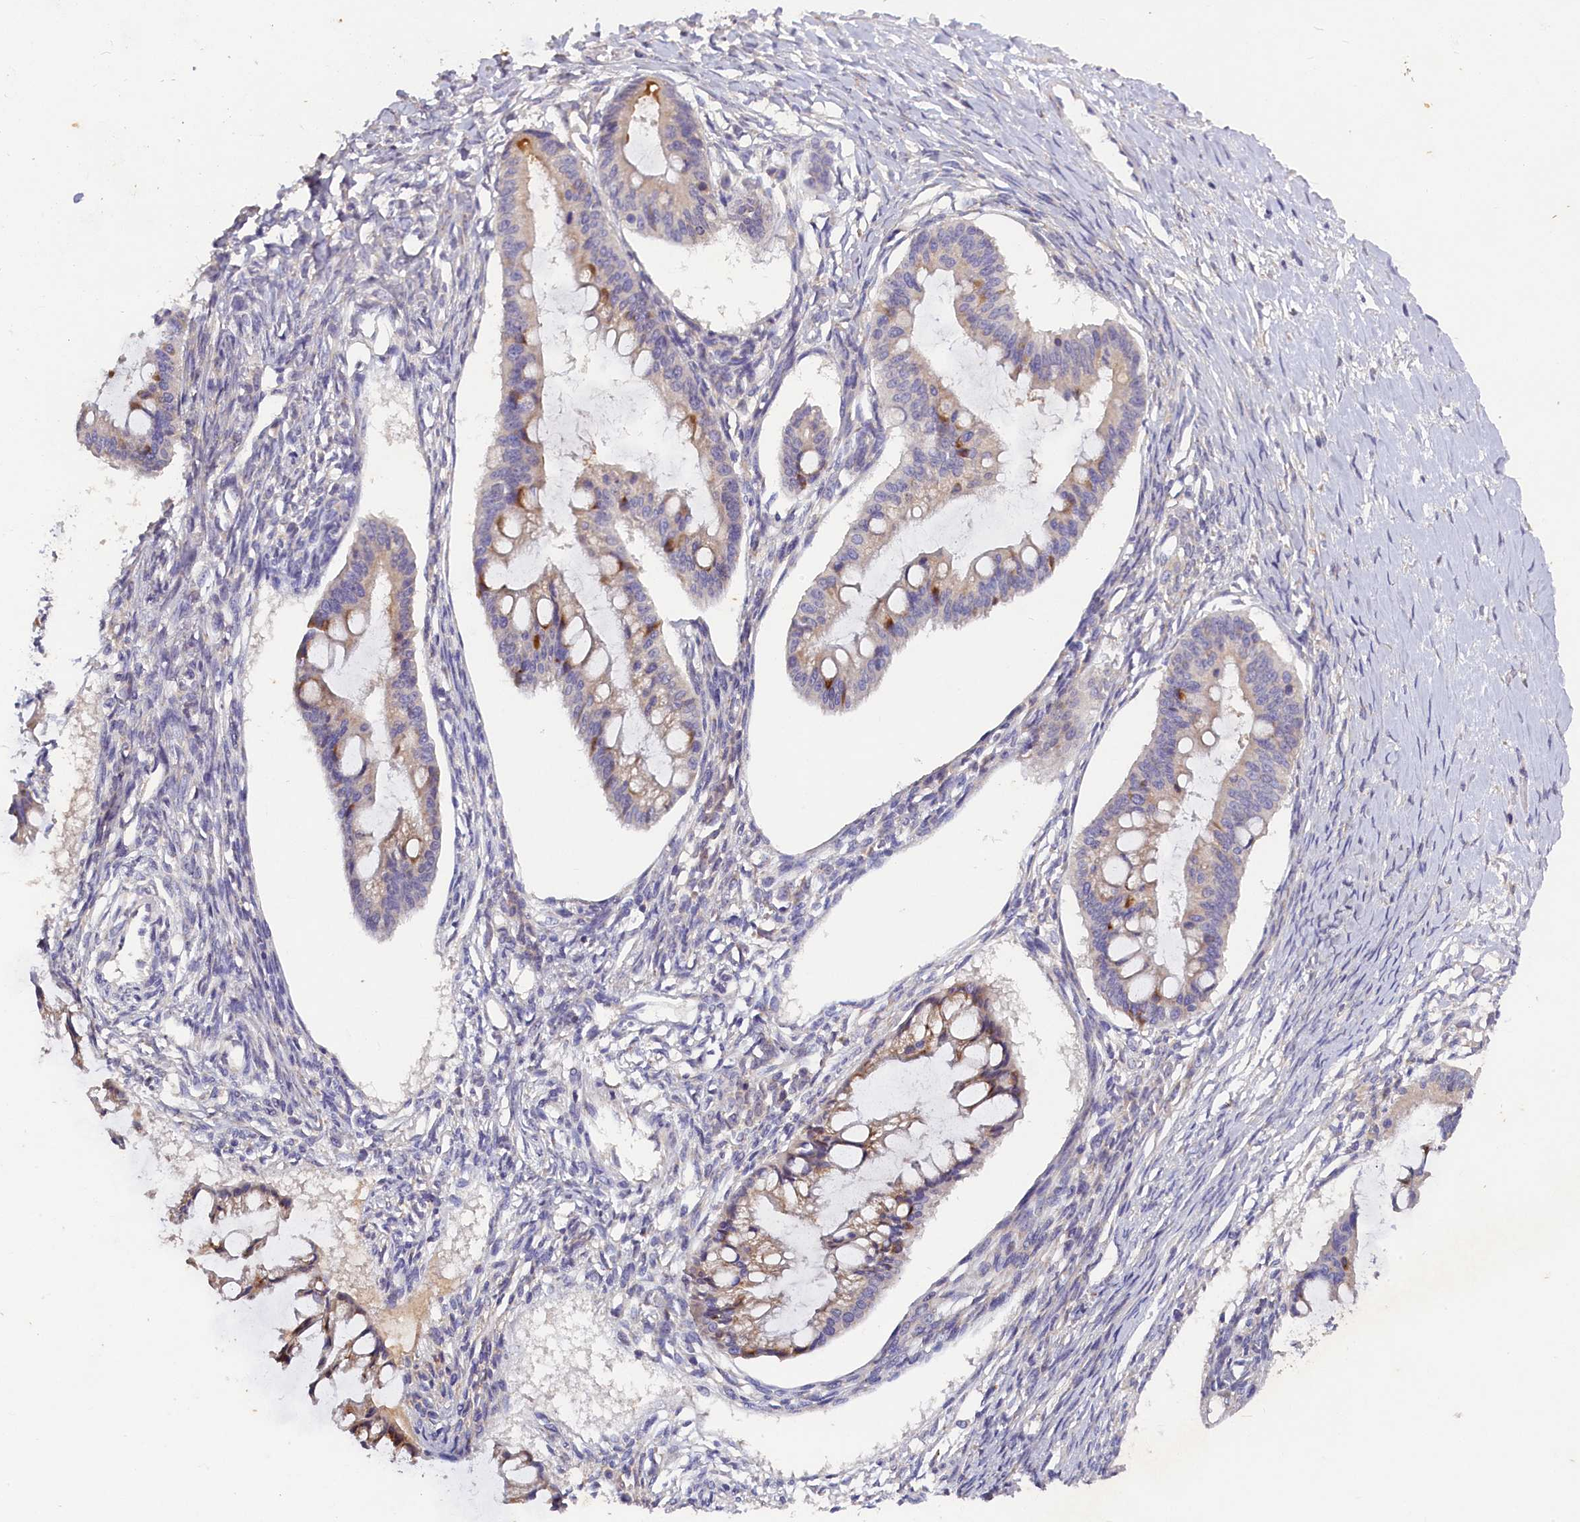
{"staining": {"intensity": "weak", "quantity": "<25%", "location": "cytoplasmic/membranous"}, "tissue": "ovarian cancer", "cell_type": "Tumor cells", "image_type": "cancer", "snomed": [{"axis": "morphology", "description": "Cystadenocarcinoma, mucinous, NOS"}, {"axis": "topography", "description": "Ovary"}], "caption": "The image shows no staining of tumor cells in mucinous cystadenocarcinoma (ovarian).", "gene": "ST7L", "patient": {"sex": "female", "age": 73}}